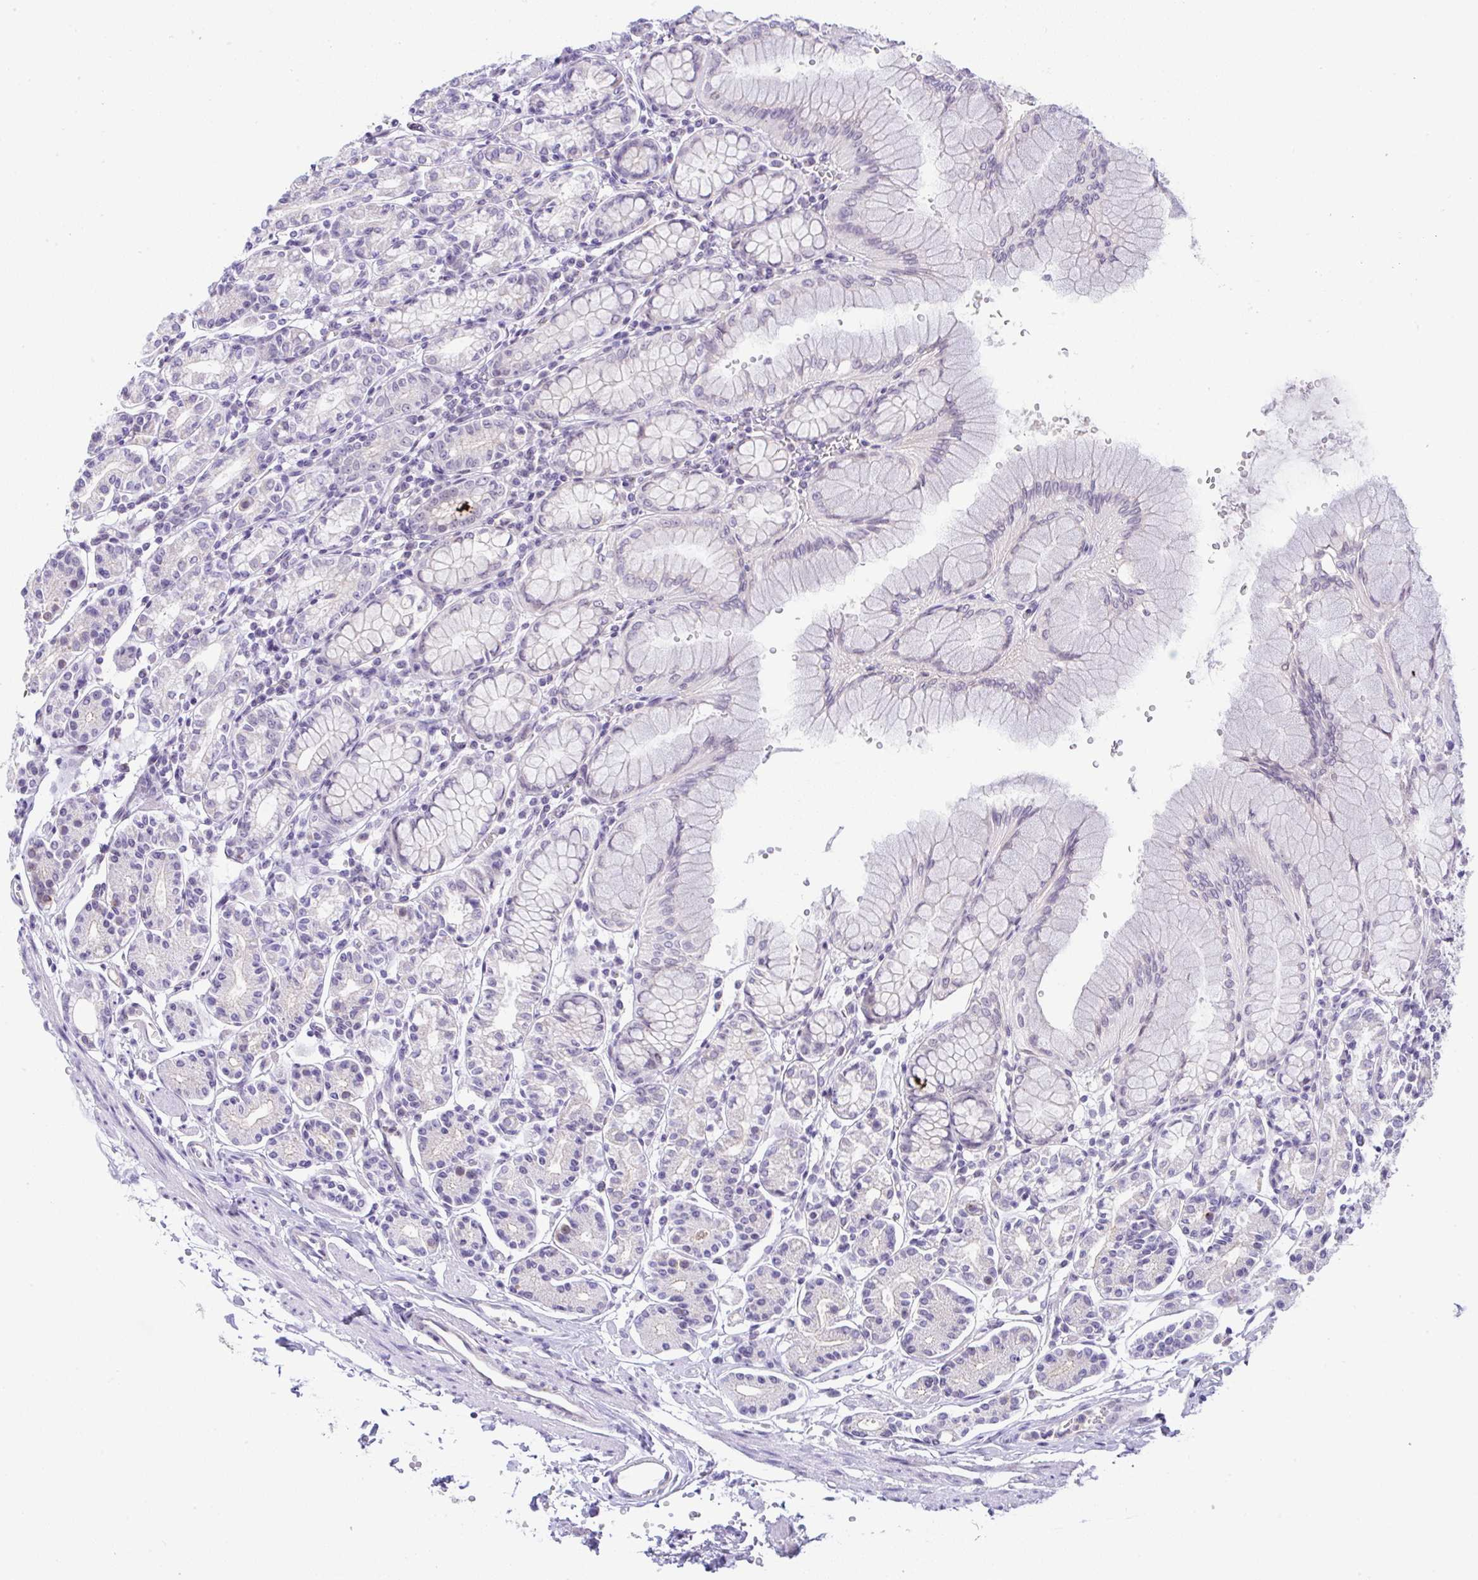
{"staining": {"intensity": "negative", "quantity": "none", "location": "none"}, "tissue": "stomach", "cell_type": "Glandular cells", "image_type": "normal", "snomed": [{"axis": "morphology", "description": "Normal tissue, NOS"}, {"axis": "topography", "description": "Stomach"}], "caption": "IHC of unremarkable human stomach shows no positivity in glandular cells.", "gene": "FAM177A1", "patient": {"sex": "female", "age": 62}}